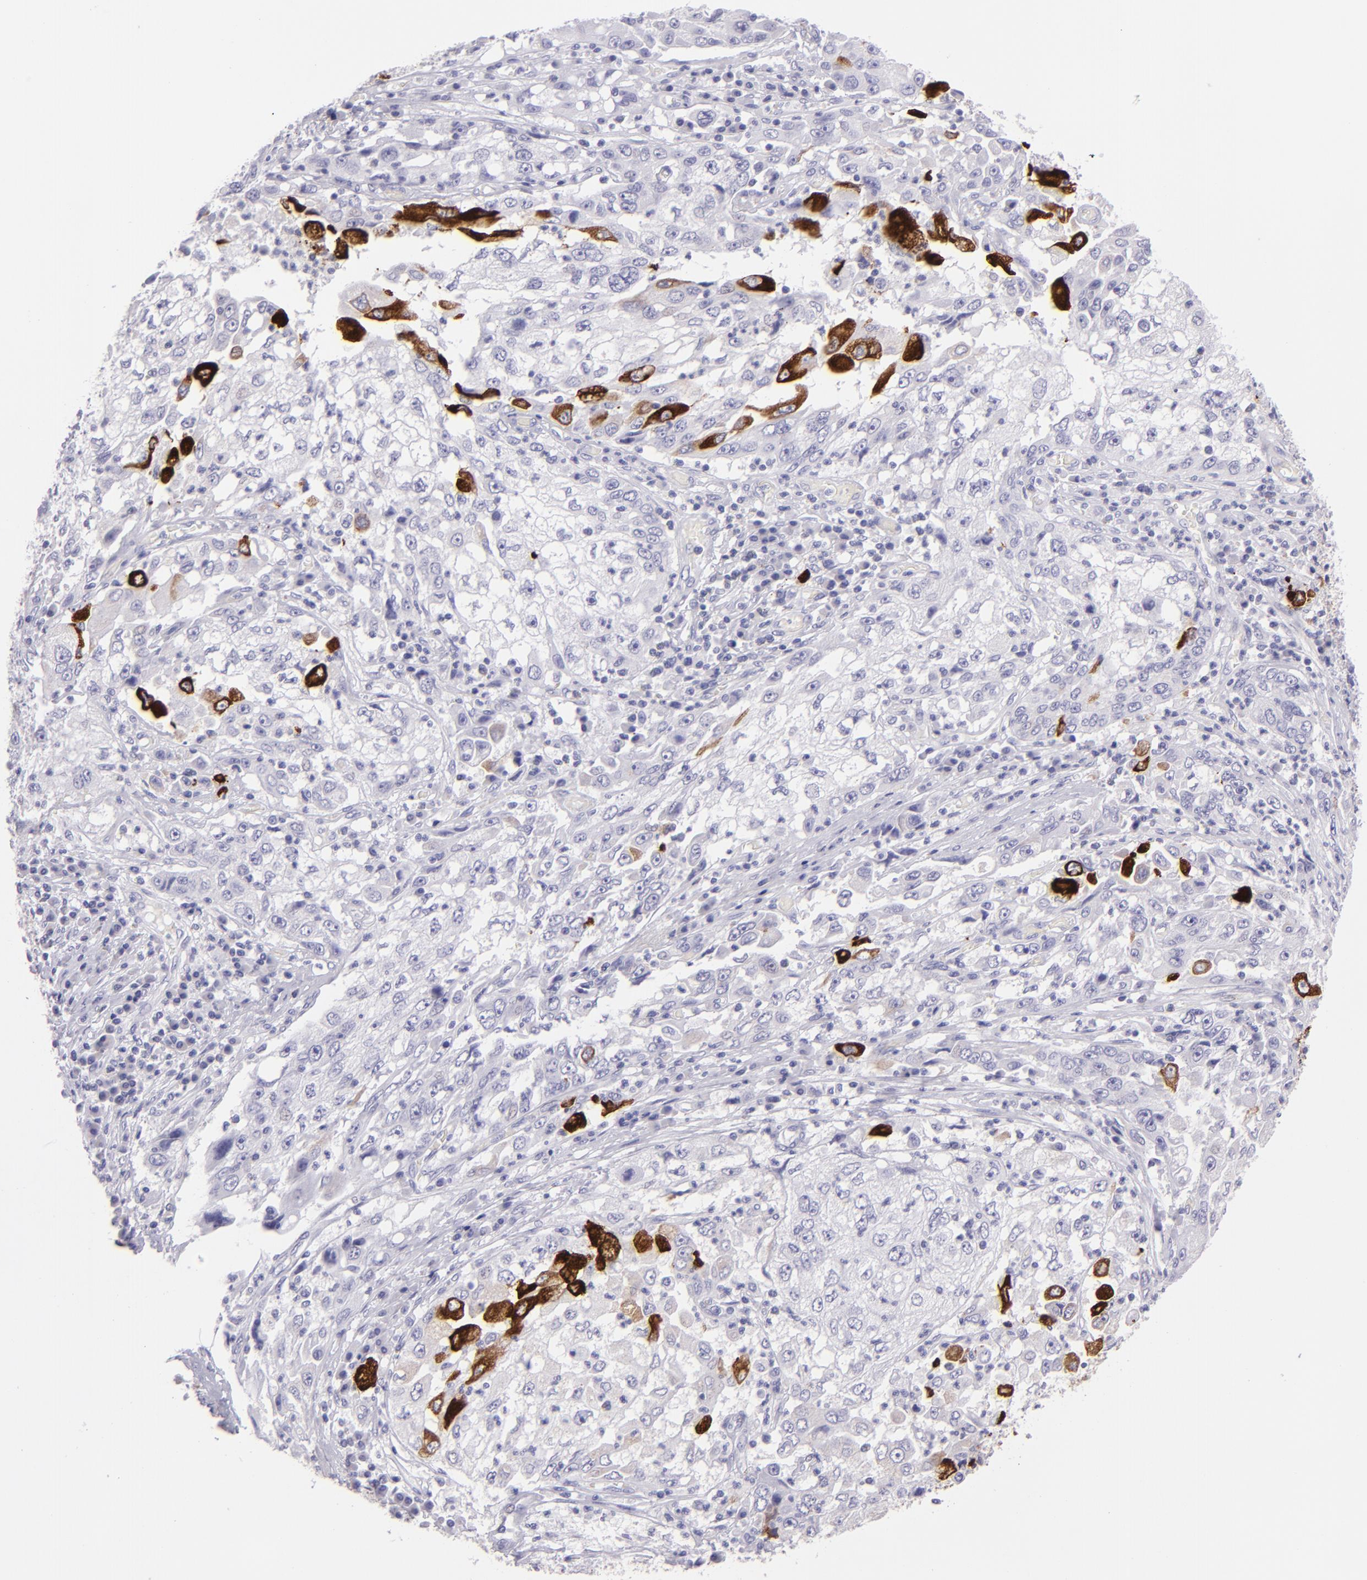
{"staining": {"intensity": "strong", "quantity": "<25%", "location": "cytoplasmic/membranous"}, "tissue": "cervical cancer", "cell_type": "Tumor cells", "image_type": "cancer", "snomed": [{"axis": "morphology", "description": "Squamous cell carcinoma, NOS"}, {"axis": "topography", "description": "Cervix"}], "caption": "Immunohistochemistry (IHC) staining of cervical squamous cell carcinoma, which reveals medium levels of strong cytoplasmic/membranous positivity in approximately <25% of tumor cells indicating strong cytoplasmic/membranous protein expression. The staining was performed using DAB (3,3'-diaminobenzidine) (brown) for protein detection and nuclei were counterstained in hematoxylin (blue).", "gene": "MUC5AC", "patient": {"sex": "female", "age": 36}}